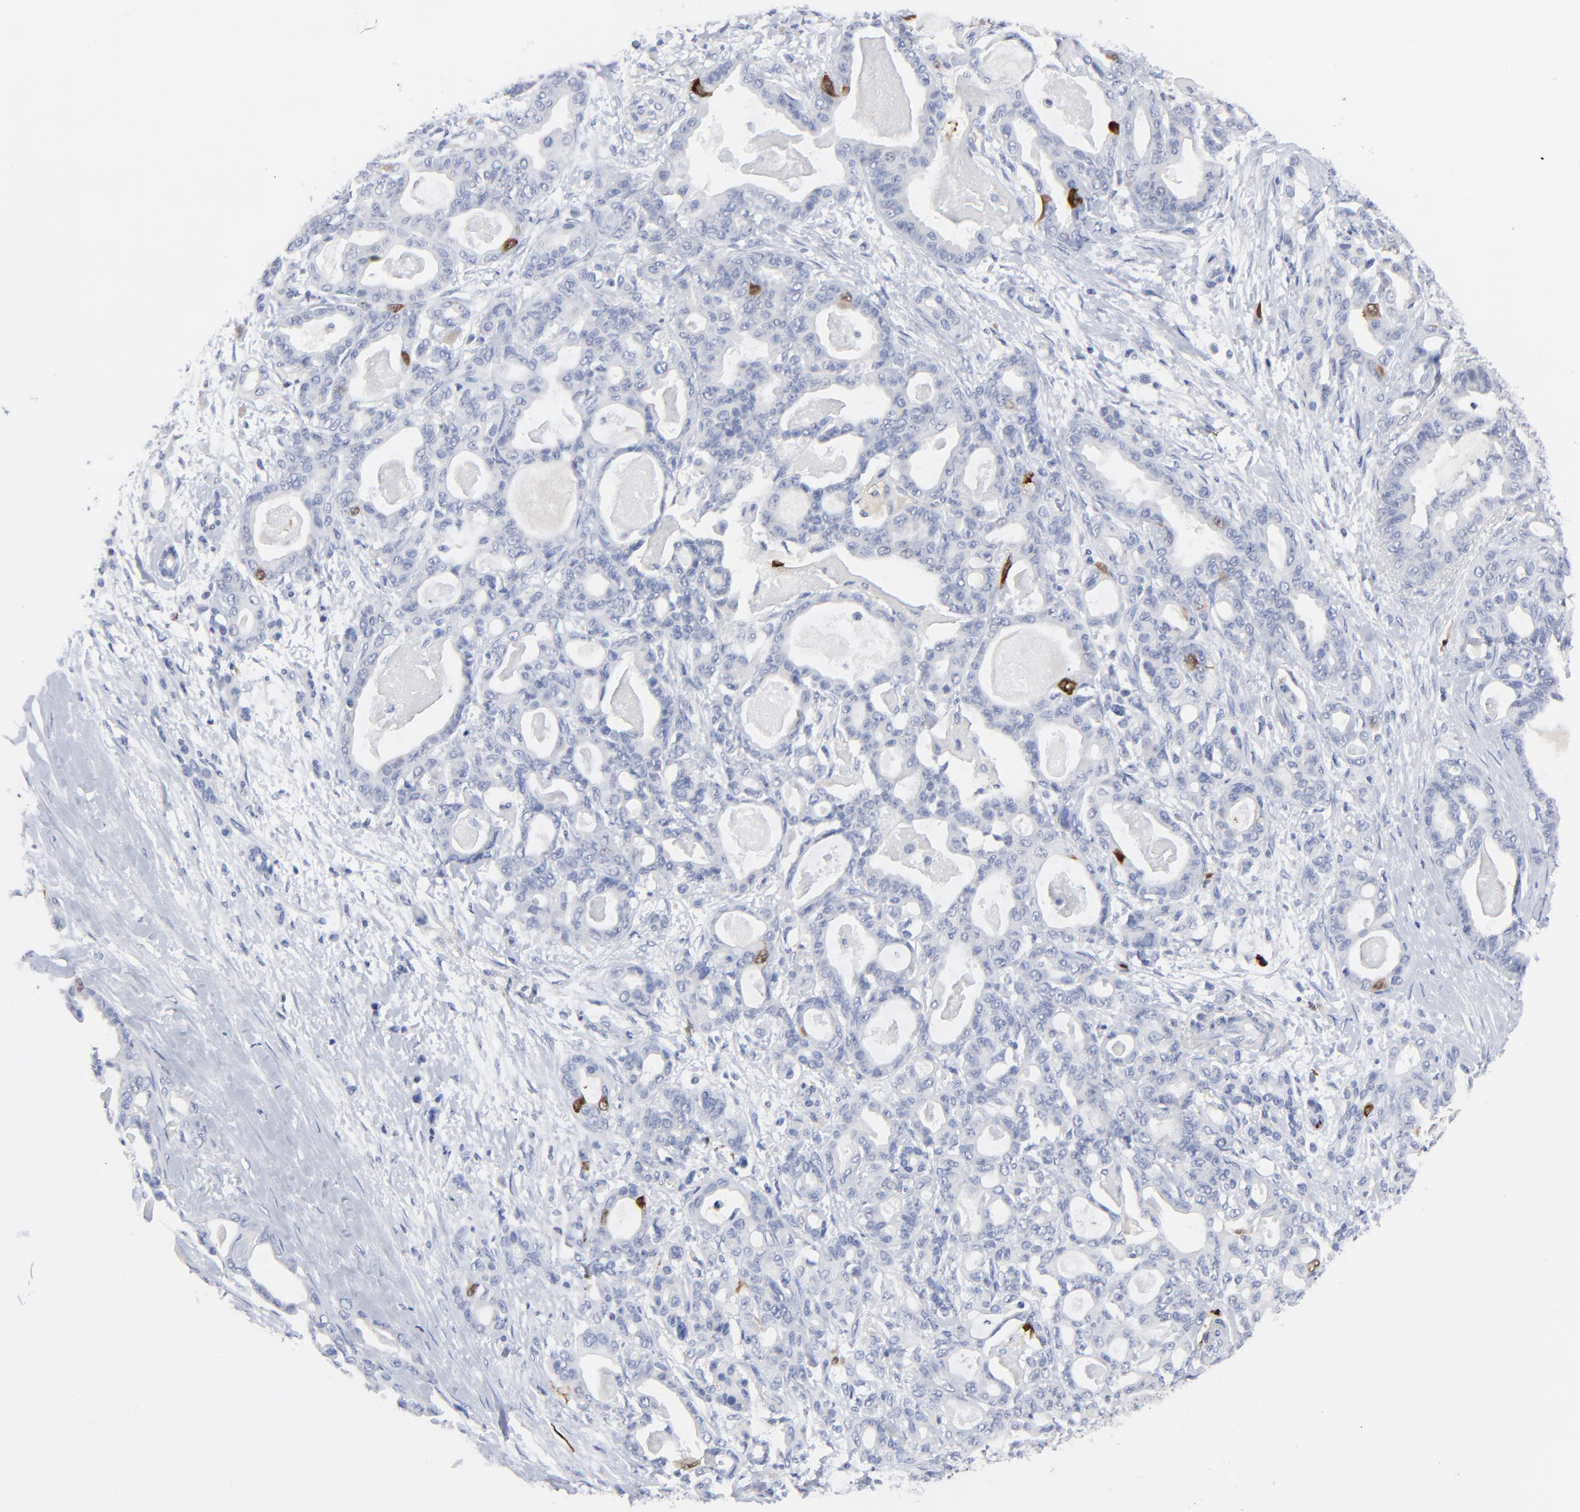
{"staining": {"intensity": "strong", "quantity": "<25%", "location": "cytoplasmic/membranous,nuclear"}, "tissue": "pancreatic cancer", "cell_type": "Tumor cells", "image_type": "cancer", "snomed": [{"axis": "morphology", "description": "Adenocarcinoma, NOS"}, {"axis": "topography", "description": "Pancreas"}], "caption": "Protein analysis of pancreatic adenocarcinoma tissue exhibits strong cytoplasmic/membranous and nuclear positivity in approximately <25% of tumor cells. (DAB = brown stain, brightfield microscopy at high magnification).", "gene": "CDK1", "patient": {"sex": "male", "age": 63}}